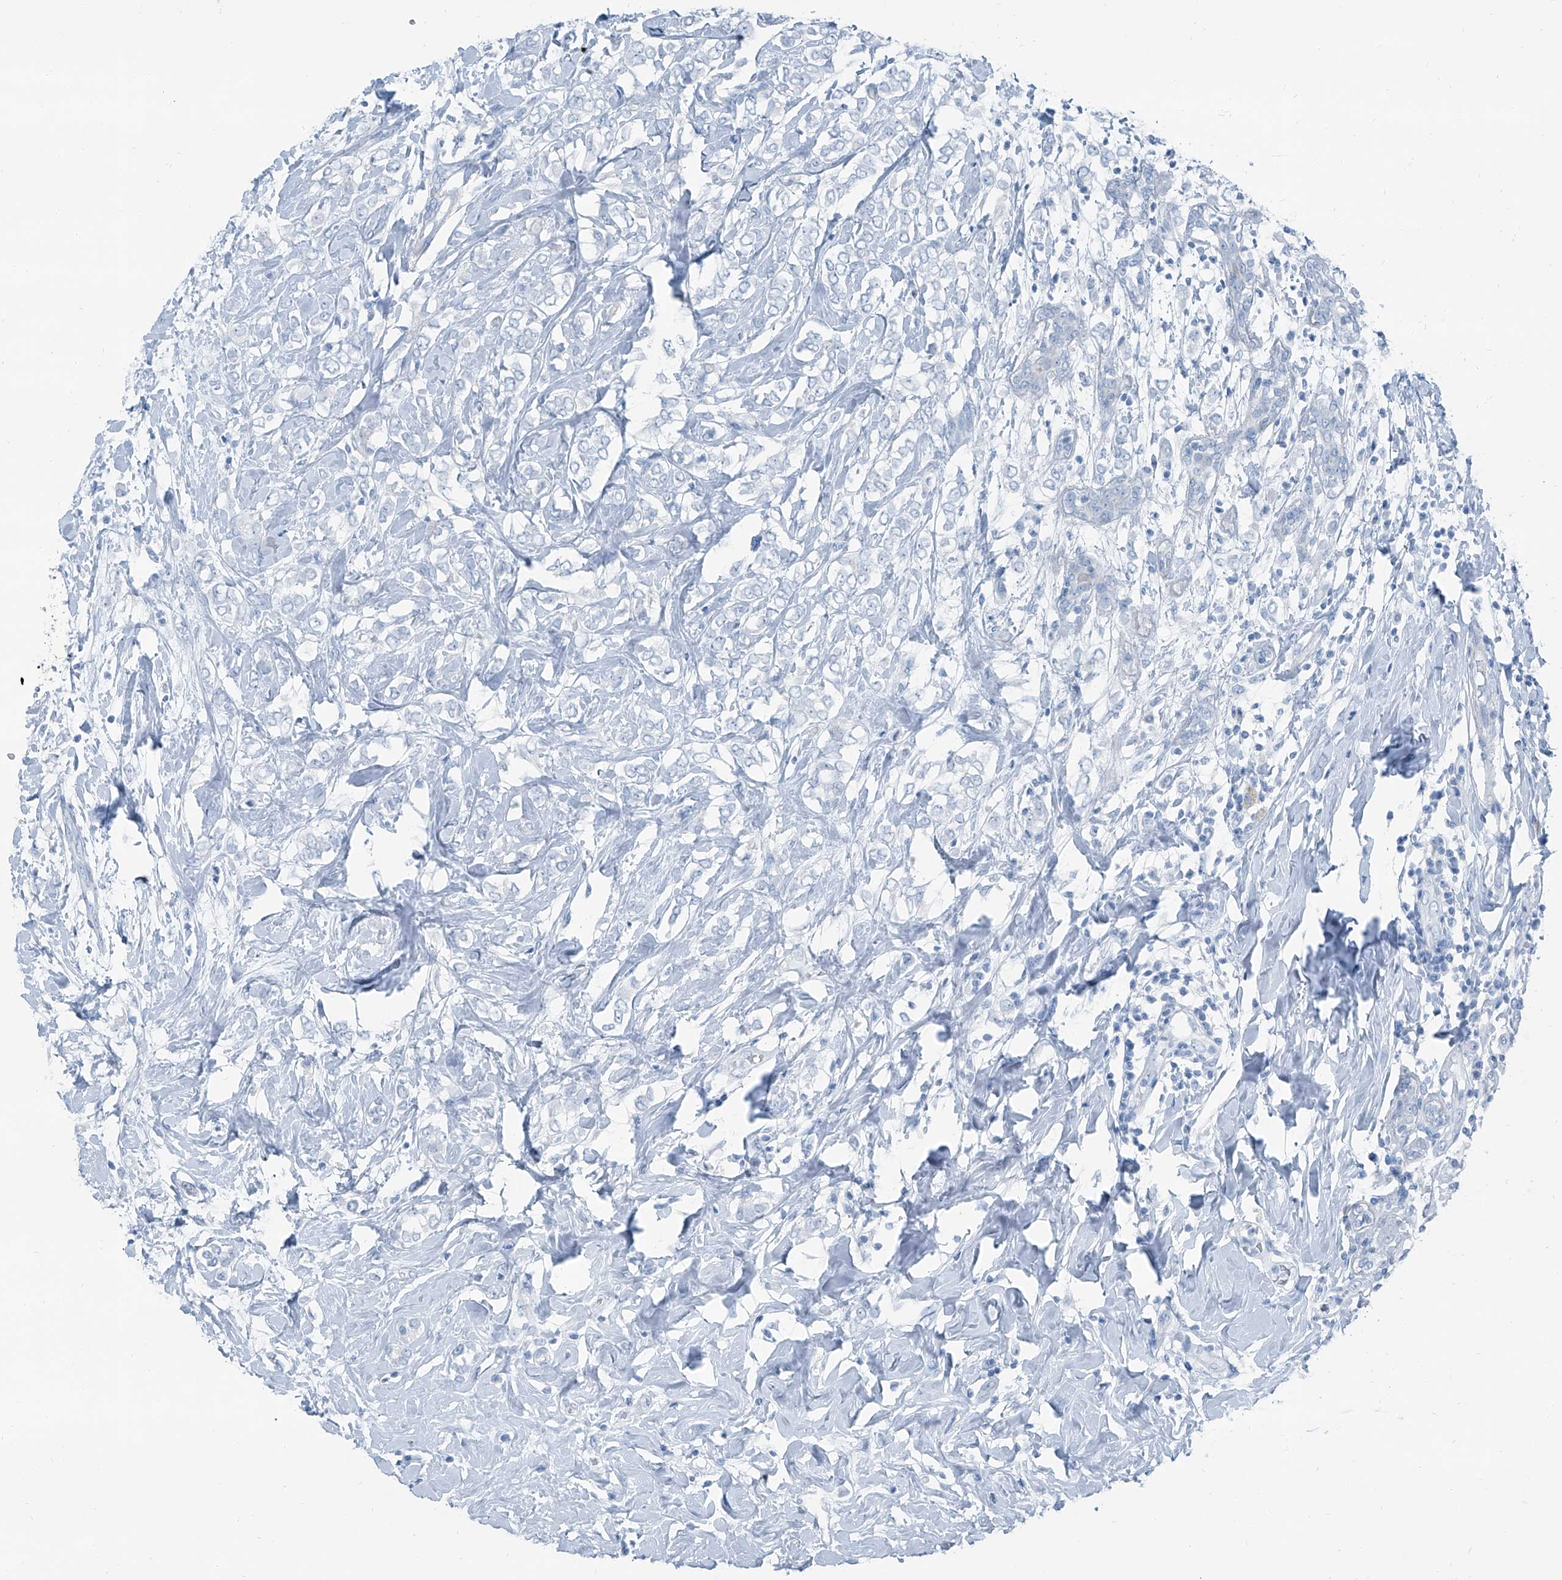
{"staining": {"intensity": "negative", "quantity": "none", "location": "none"}, "tissue": "breast cancer", "cell_type": "Tumor cells", "image_type": "cancer", "snomed": [{"axis": "morphology", "description": "Normal tissue, NOS"}, {"axis": "morphology", "description": "Lobular carcinoma"}, {"axis": "topography", "description": "Breast"}], "caption": "Immunohistochemical staining of human breast lobular carcinoma shows no significant staining in tumor cells.", "gene": "RGN", "patient": {"sex": "female", "age": 47}}